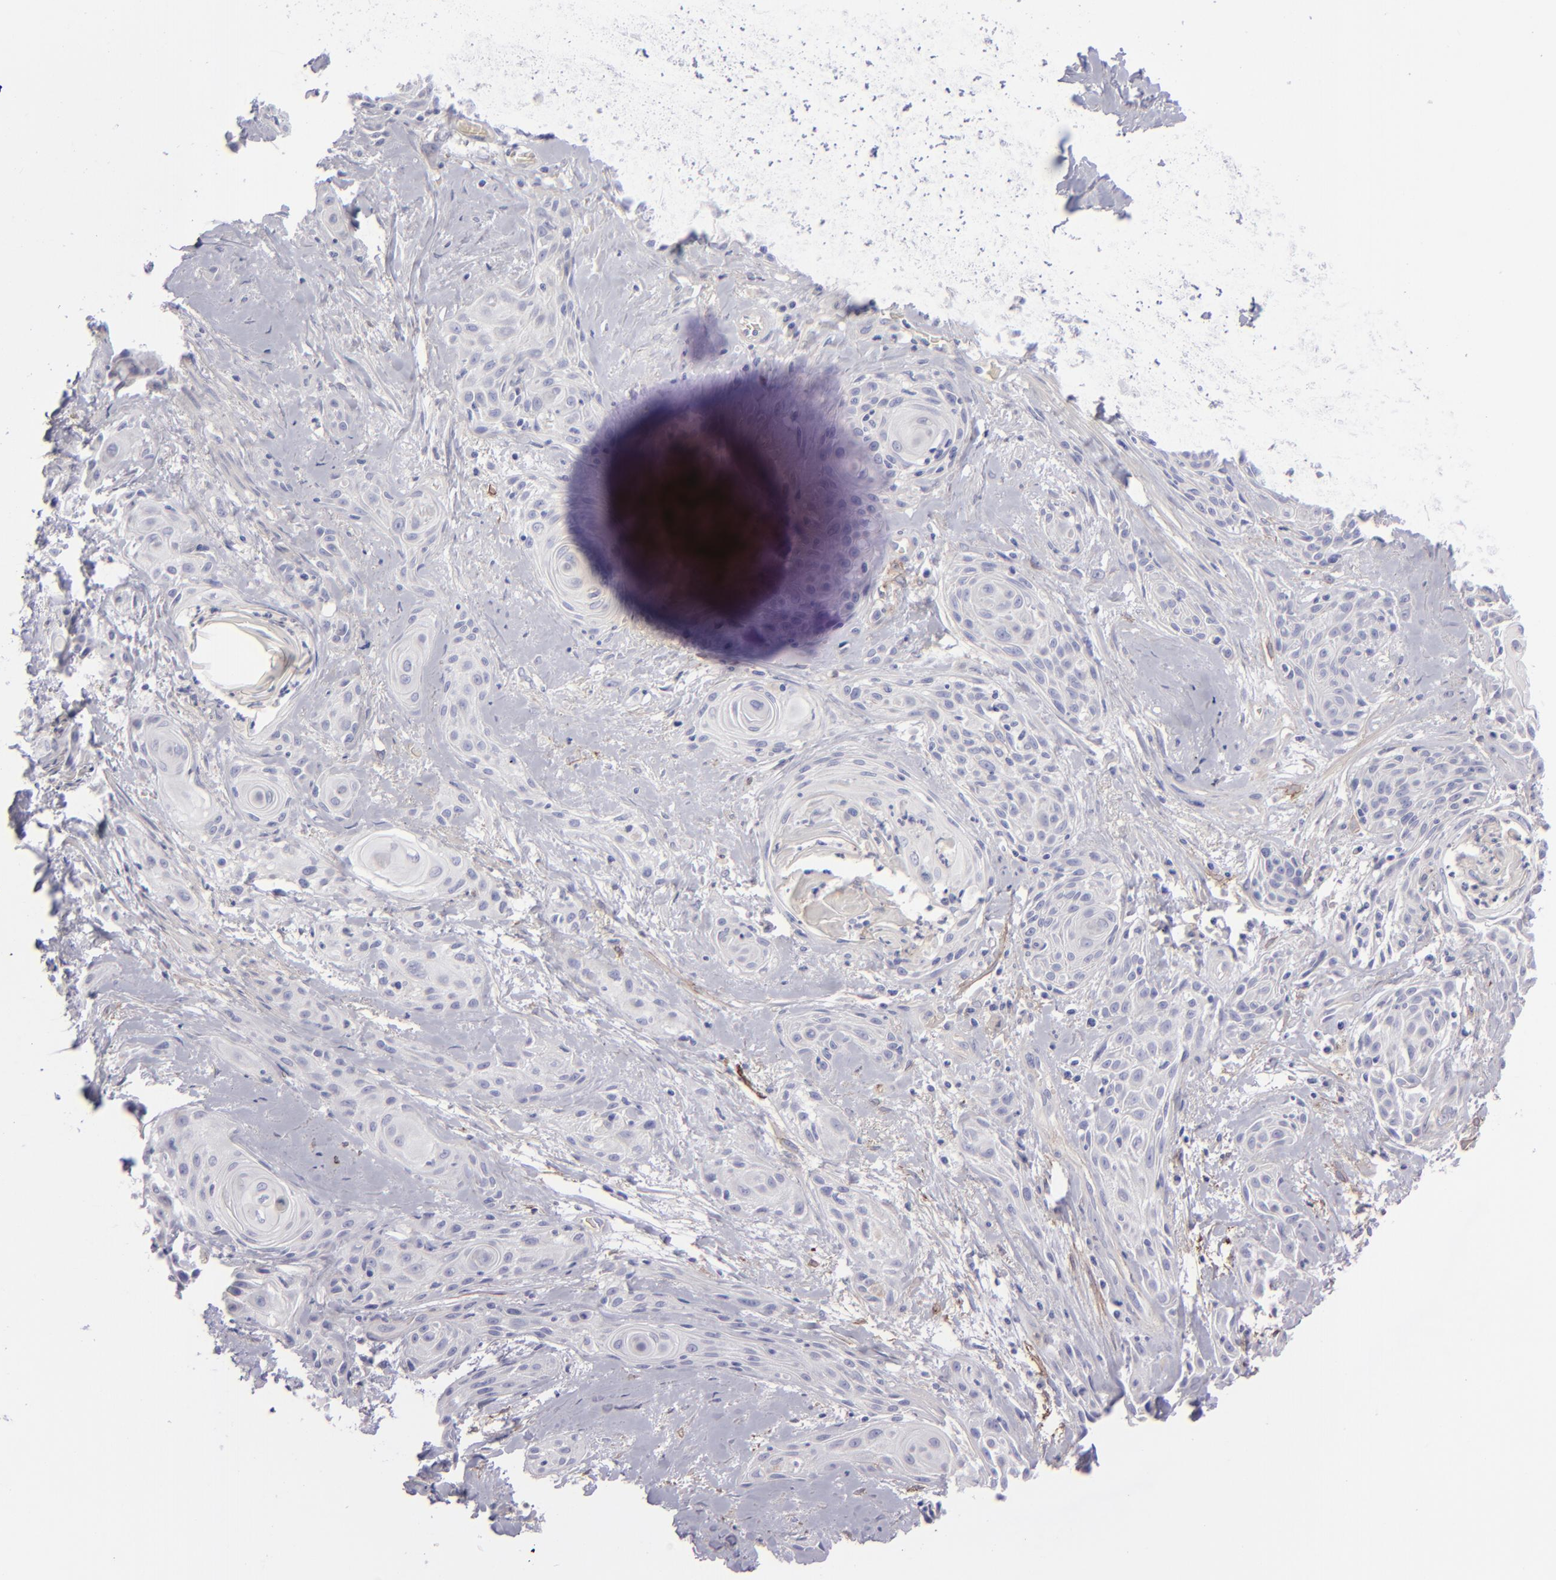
{"staining": {"intensity": "negative", "quantity": "none", "location": "none"}, "tissue": "skin cancer", "cell_type": "Tumor cells", "image_type": "cancer", "snomed": [{"axis": "morphology", "description": "Squamous cell carcinoma, NOS"}, {"axis": "topography", "description": "Skin"}, {"axis": "topography", "description": "Anal"}], "caption": "Immunohistochemical staining of skin cancer (squamous cell carcinoma) shows no significant positivity in tumor cells. Nuclei are stained in blue.", "gene": "ANPEP", "patient": {"sex": "male", "age": 64}}